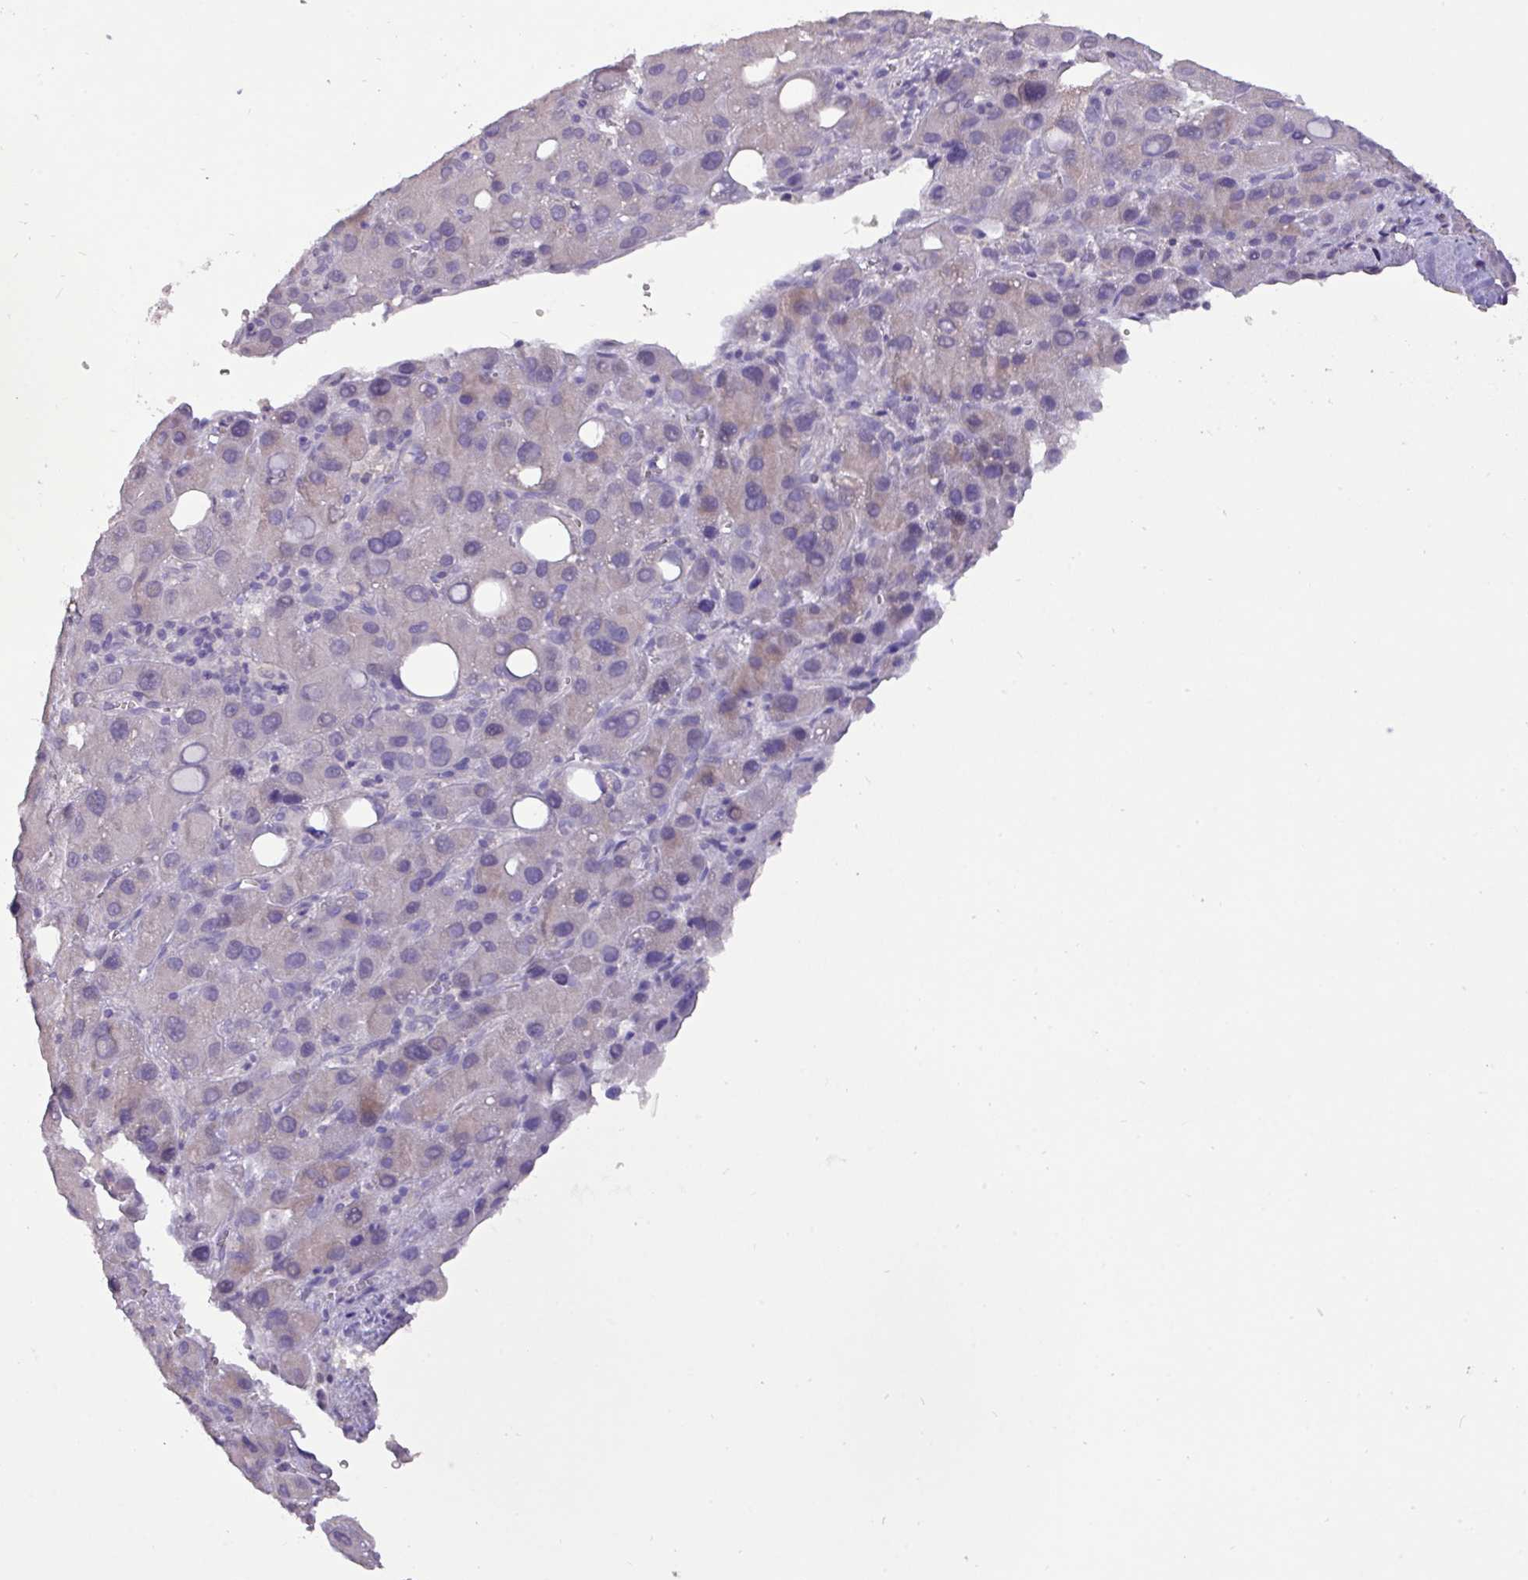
{"staining": {"intensity": "negative", "quantity": "none", "location": "none"}, "tissue": "liver cancer", "cell_type": "Tumor cells", "image_type": "cancer", "snomed": [{"axis": "morphology", "description": "Carcinoma, Hepatocellular, NOS"}, {"axis": "topography", "description": "Liver"}], "caption": "Protein analysis of hepatocellular carcinoma (liver) reveals no significant positivity in tumor cells.", "gene": "PAX8", "patient": {"sex": "male", "age": 55}}